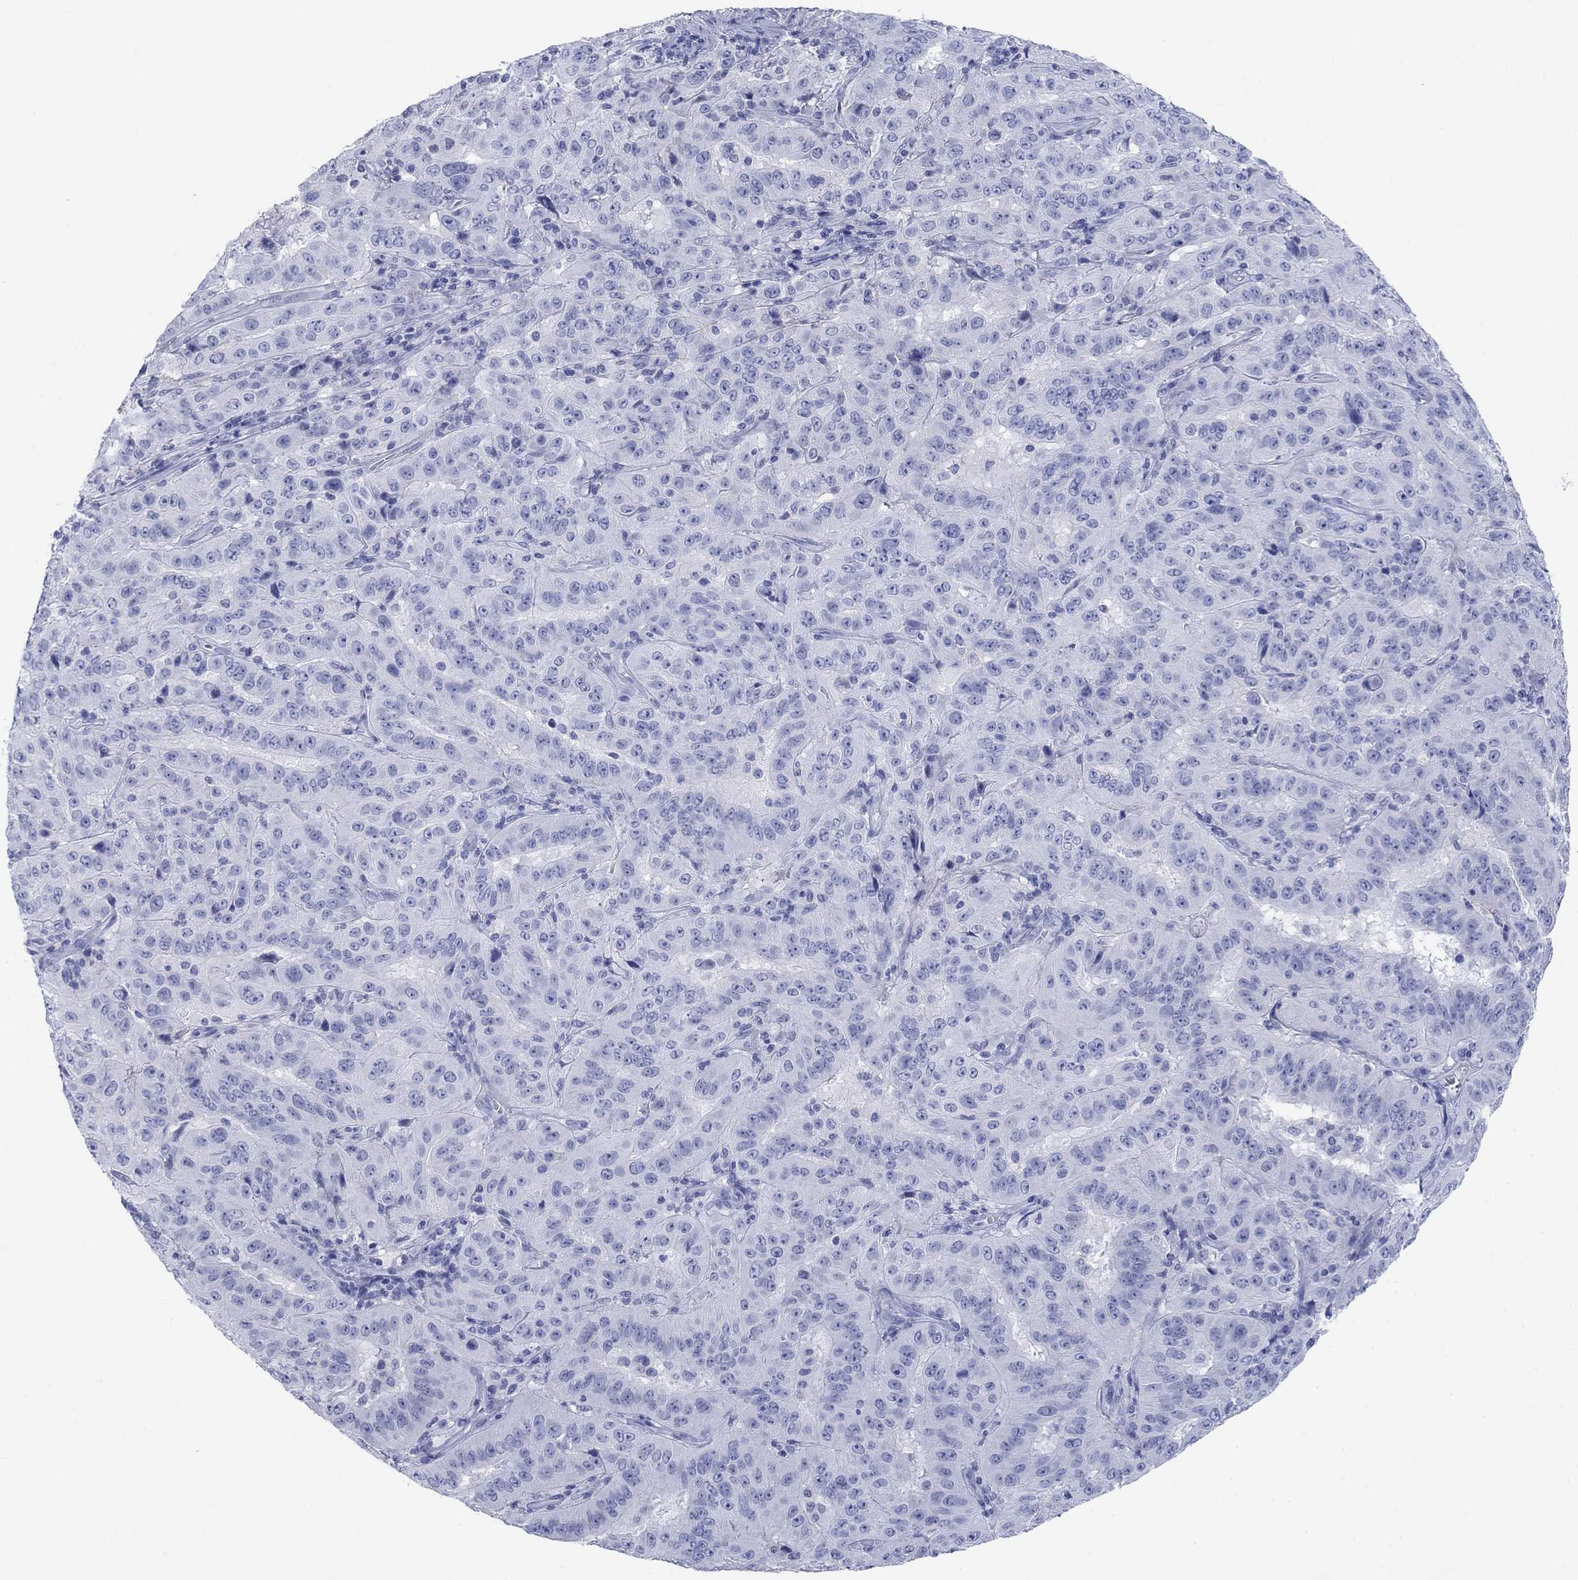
{"staining": {"intensity": "negative", "quantity": "none", "location": "none"}, "tissue": "pancreatic cancer", "cell_type": "Tumor cells", "image_type": "cancer", "snomed": [{"axis": "morphology", "description": "Adenocarcinoma, NOS"}, {"axis": "topography", "description": "Pancreas"}], "caption": "This is an immunohistochemistry (IHC) image of pancreatic cancer (adenocarcinoma). There is no staining in tumor cells.", "gene": "PDYN", "patient": {"sex": "male", "age": 63}}